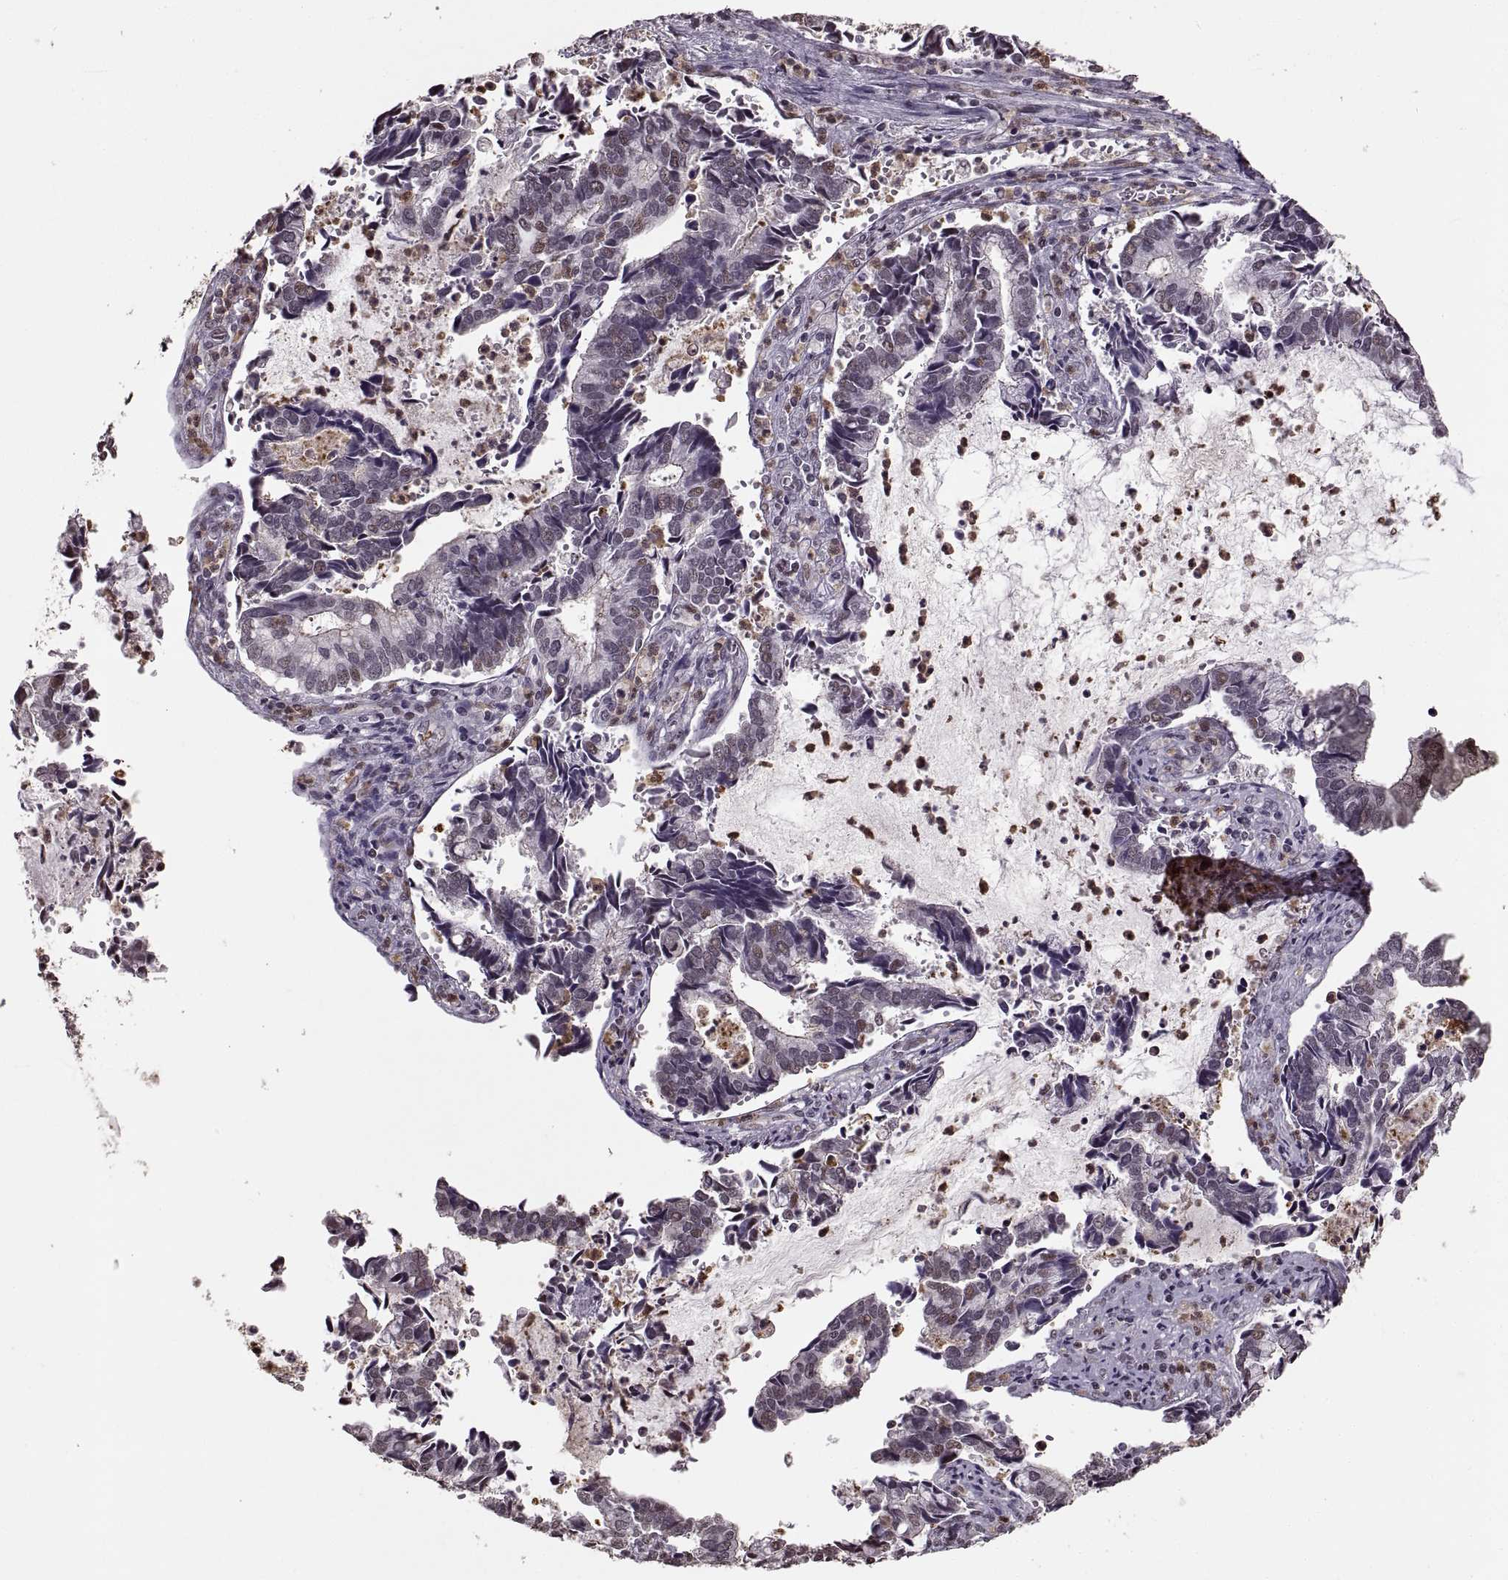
{"staining": {"intensity": "weak", "quantity": "<25%", "location": "nuclear"}, "tissue": "cervical cancer", "cell_type": "Tumor cells", "image_type": "cancer", "snomed": [{"axis": "morphology", "description": "Adenocarcinoma, NOS"}, {"axis": "topography", "description": "Cervix"}], "caption": "A histopathology image of human adenocarcinoma (cervical) is negative for staining in tumor cells. (Immunohistochemistry, brightfield microscopy, high magnification).", "gene": "PALS1", "patient": {"sex": "female", "age": 42}}